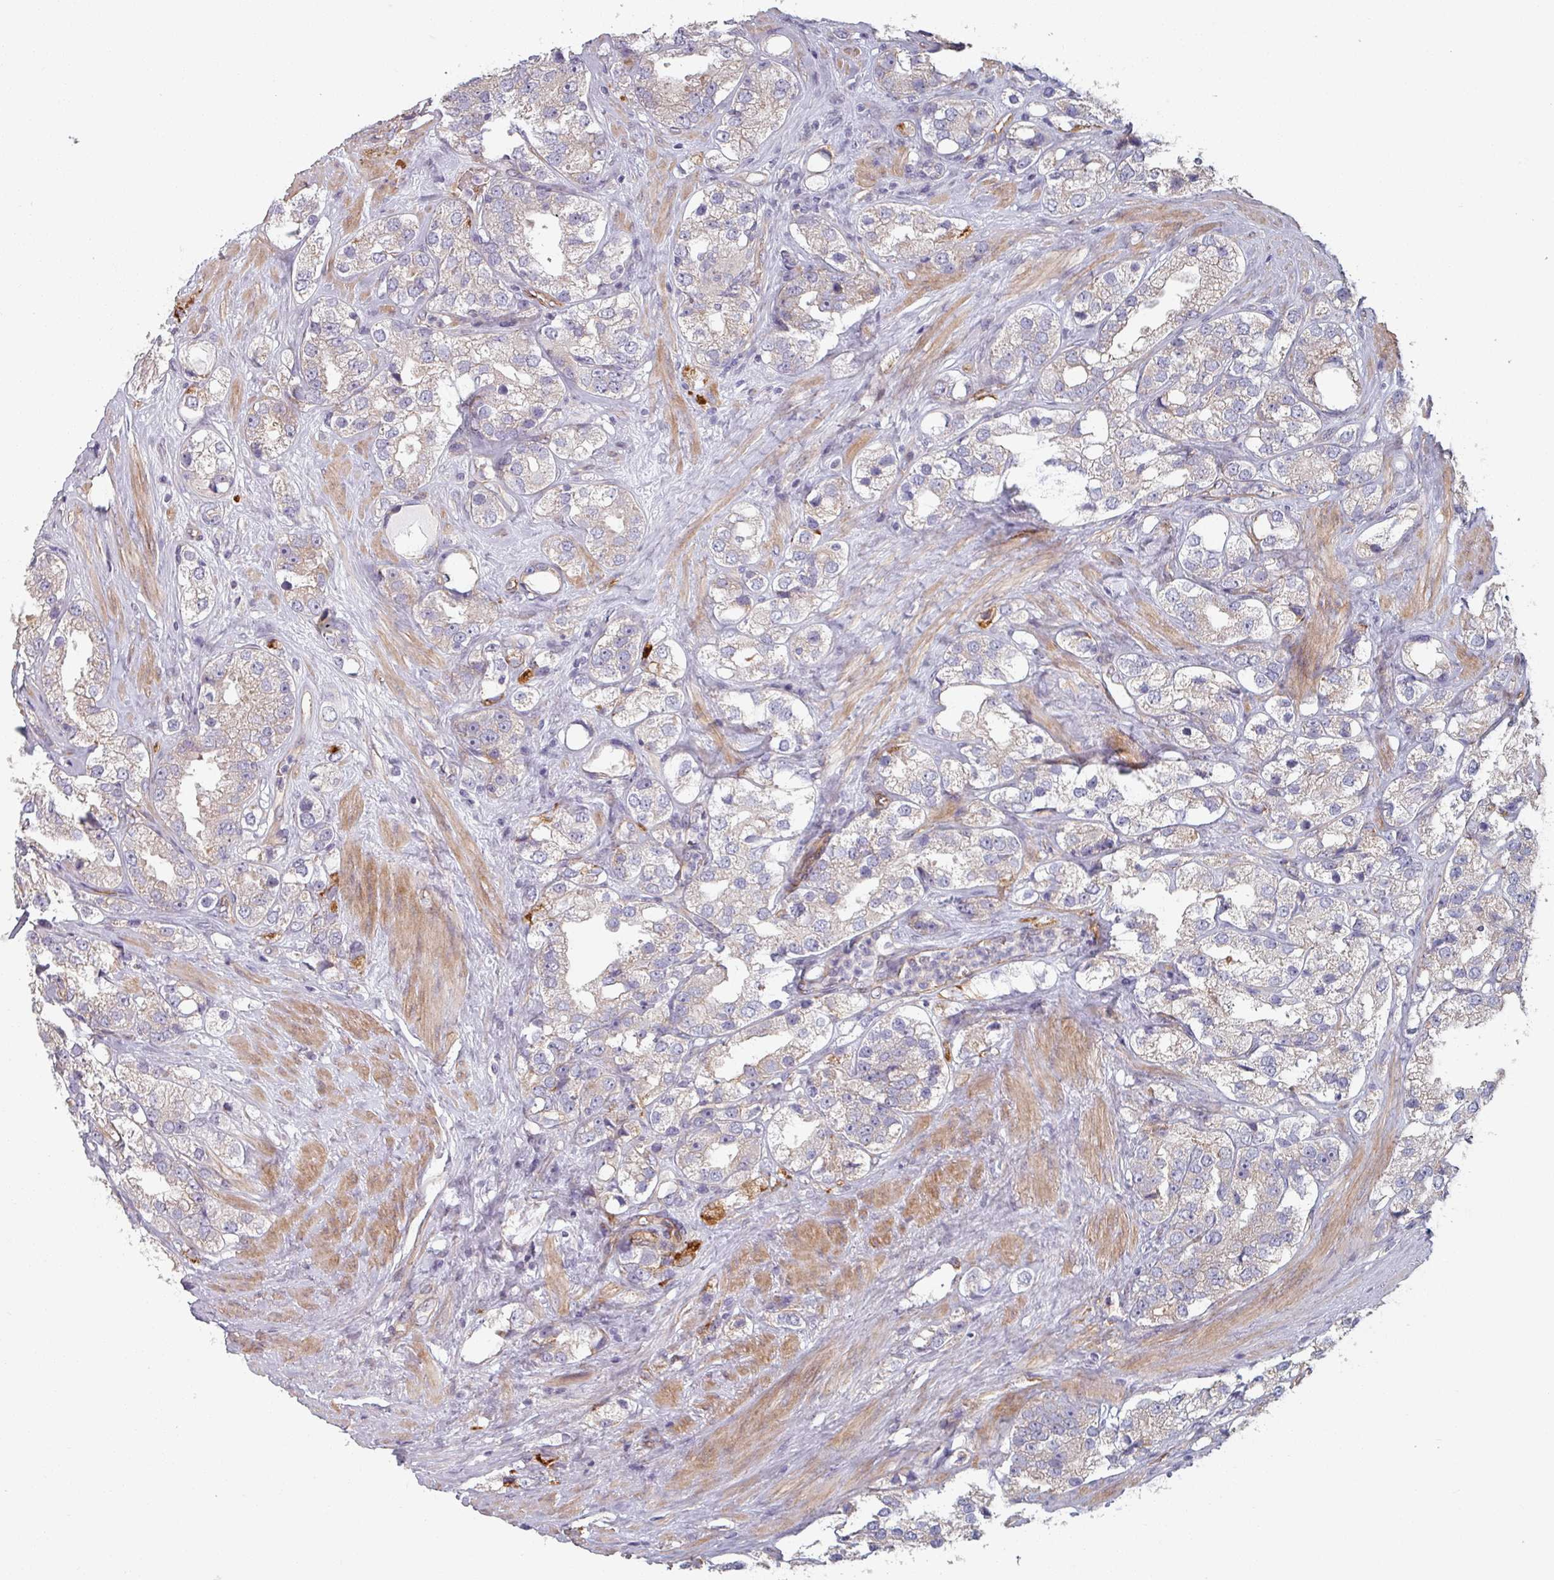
{"staining": {"intensity": "negative", "quantity": "none", "location": "none"}, "tissue": "prostate cancer", "cell_type": "Tumor cells", "image_type": "cancer", "snomed": [{"axis": "morphology", "description": "Adenocarcinoma, NOS"}, {"axis": "topography", "description": "Prostate"}], "caption": "A photomicrograph of human prostate cancer (adenocarcinoma) is negative for staining in tumor cells. (DAB (3,3'-diaminobenzidine) immunohistochemistry (IHC) with hematoxylin counter stain).", "gene": "C4BPB", "patient": {"sex": "male", "age": 79}}